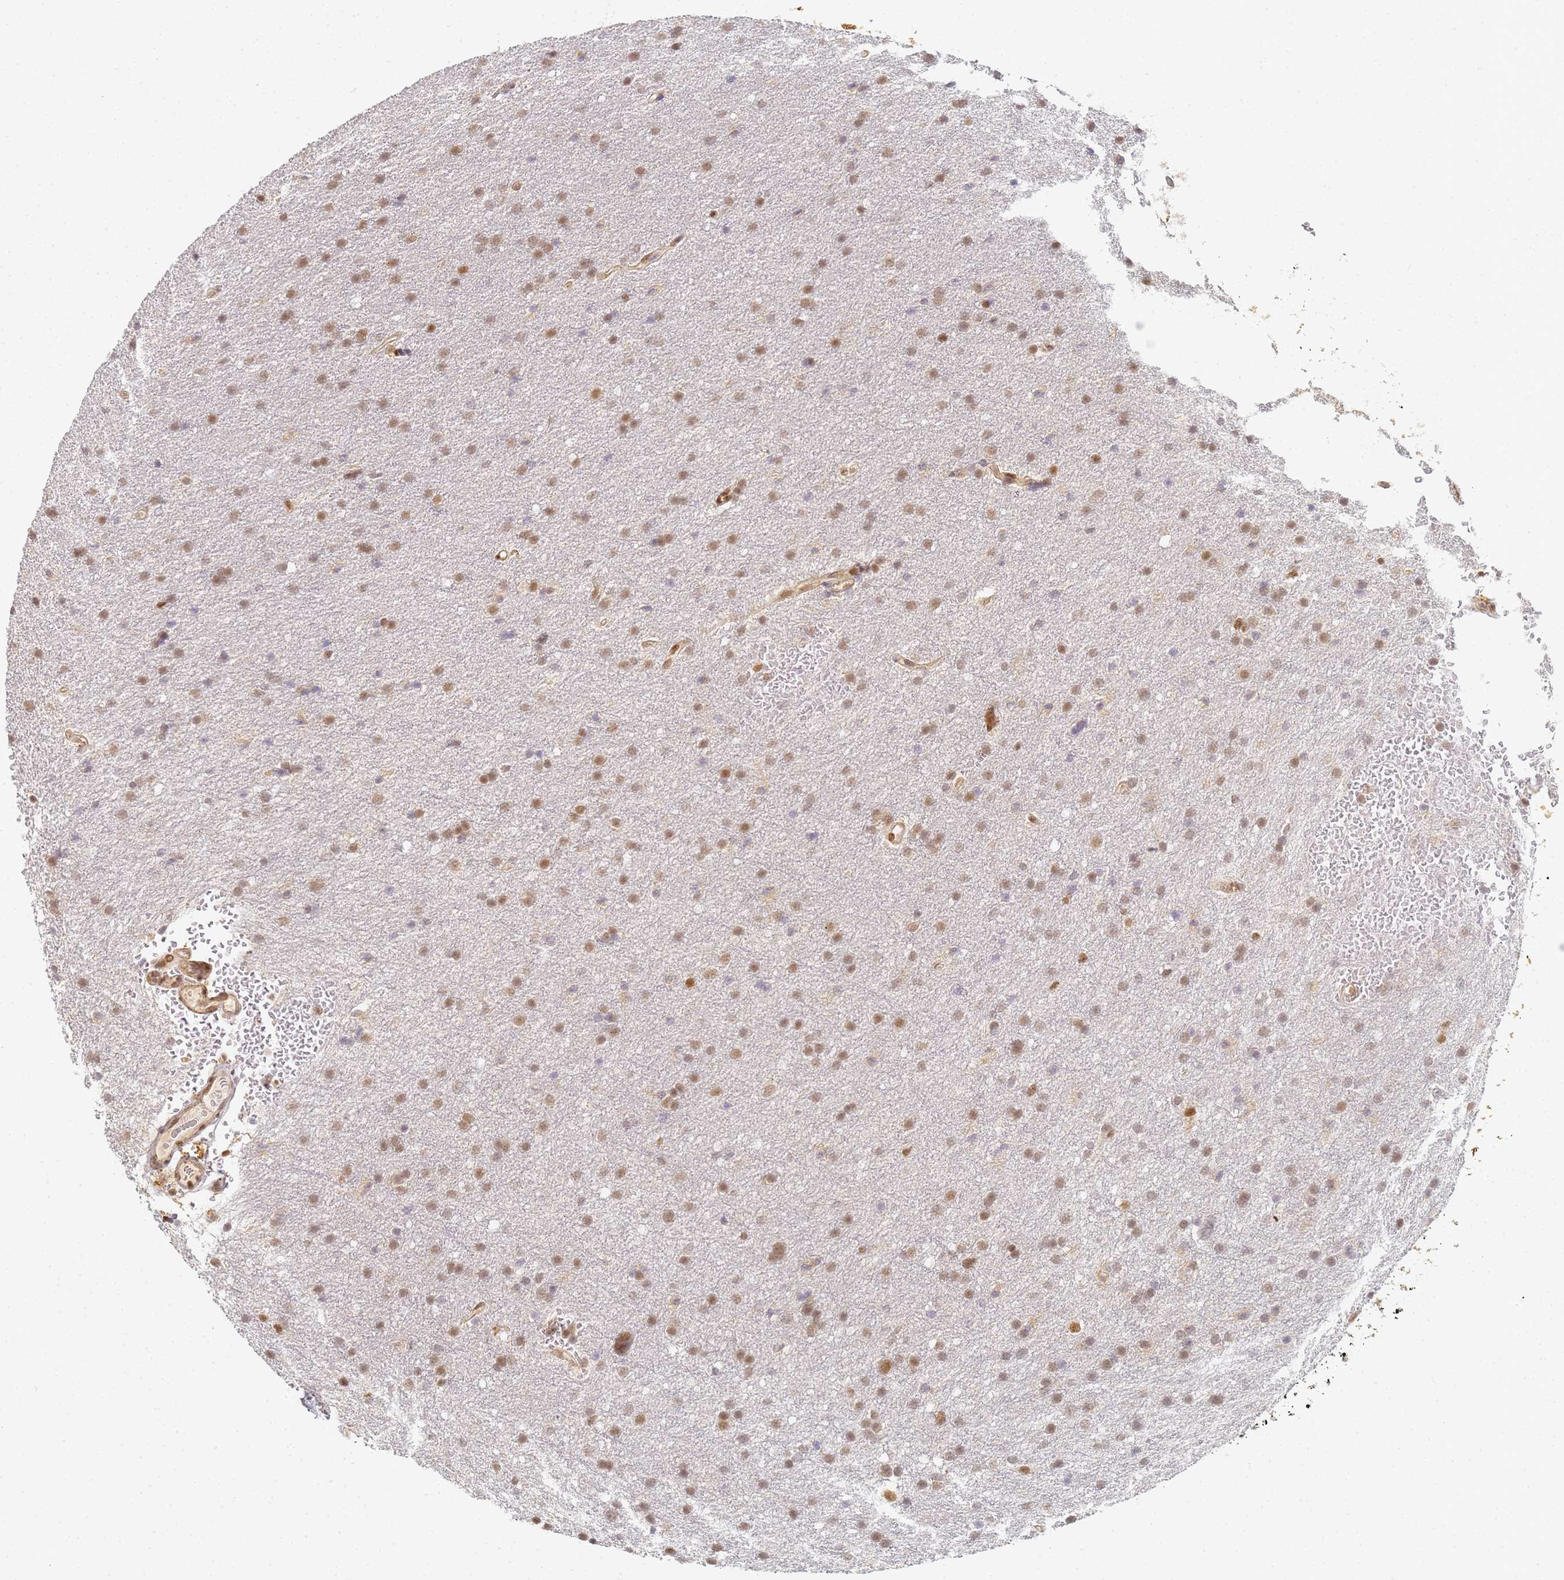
{"staining": {"intensity": "moderate", "quantity": ">75%", "location": "nuclear"}, "tissue": "glioma", "cell_type": "Tumor cells", "image_type": "cancer", "snomed": [{"axis": "morphology", "description": "Glioma, malignant, High grade"}, {"axis": "topography", "description": "Cerebral cortex"}], "caption": "About >75% of tumor cells in malignant high-grade glioma show moderate nuclear protein expression as visualized by brown immunohistochemical staining.", "gene": "HMCES", "patient": {"sex": "female", "age": 36}}